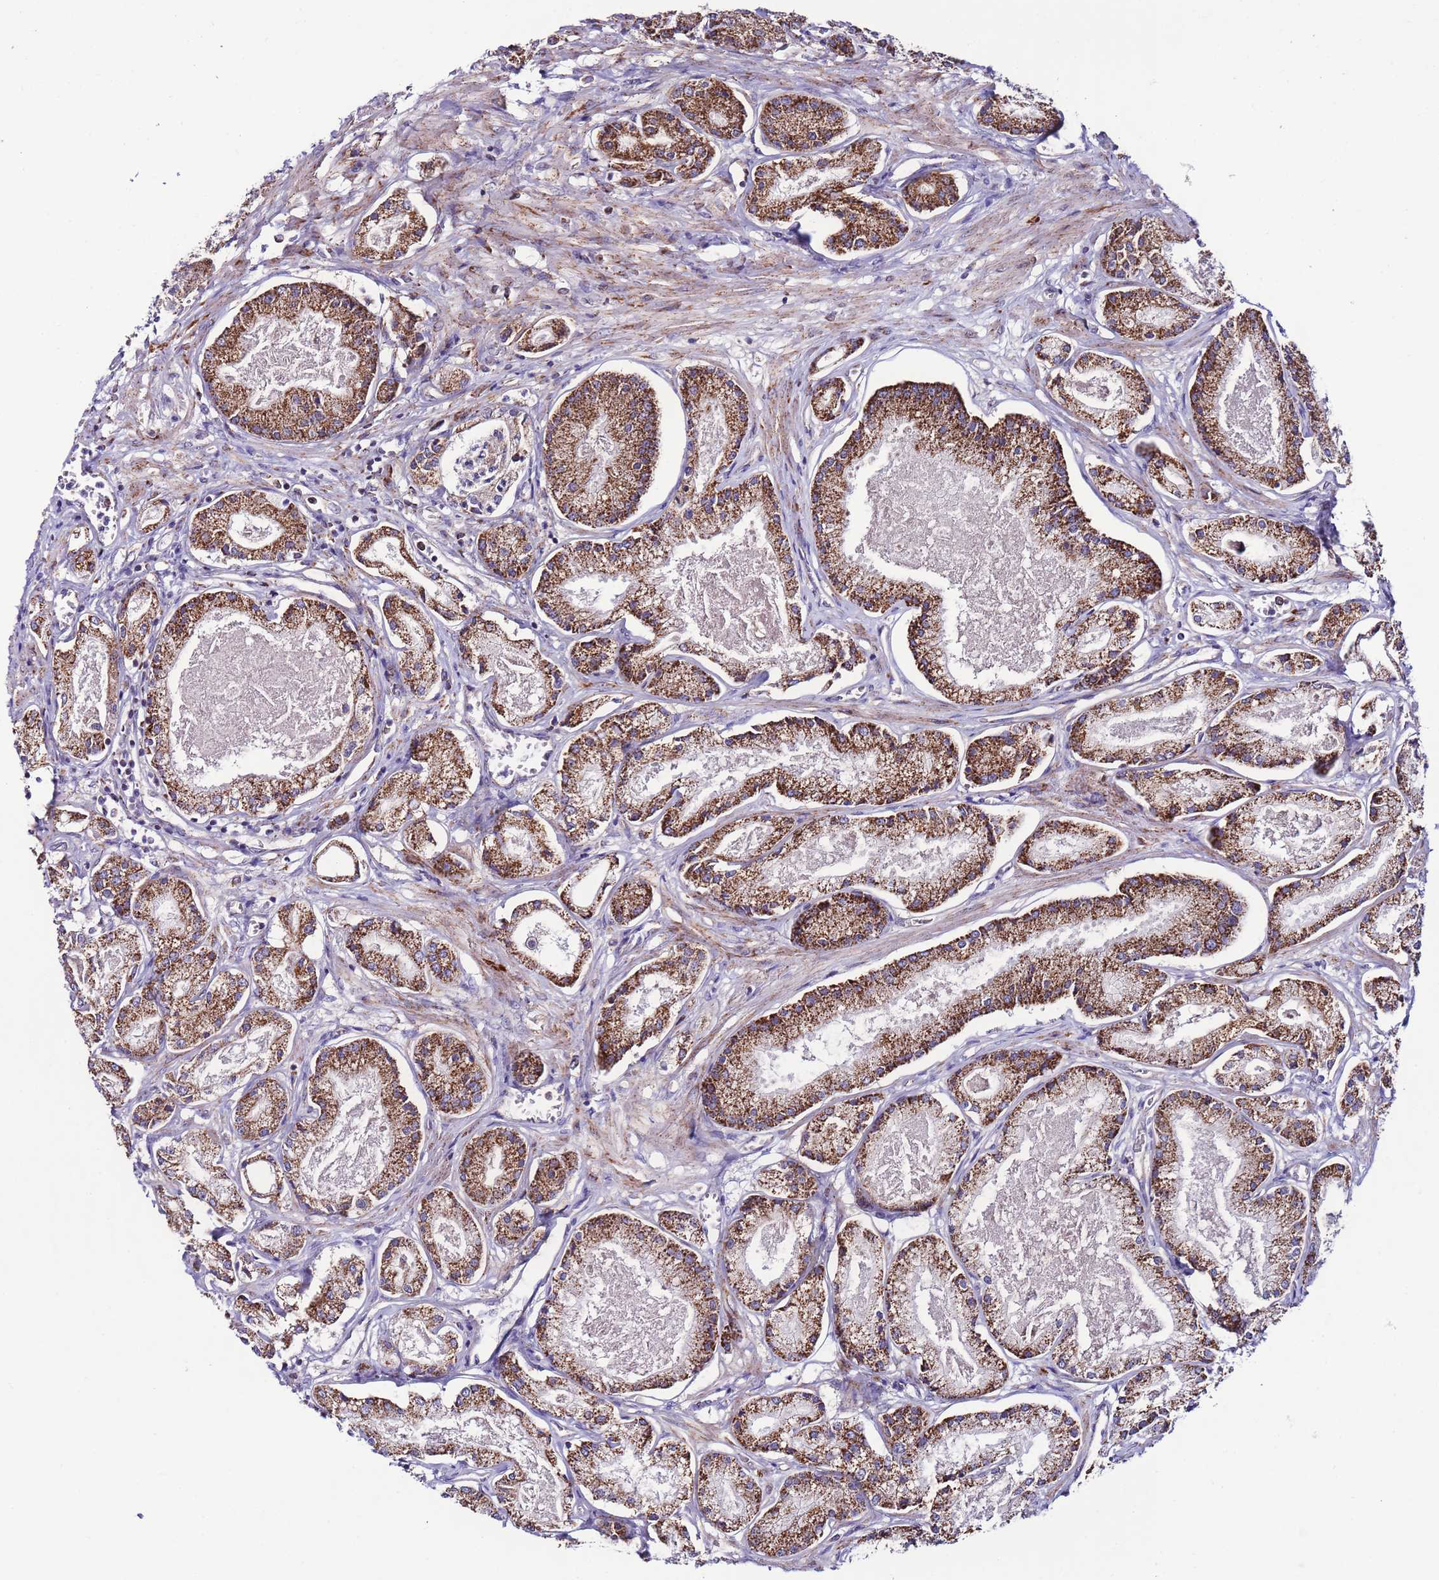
{"staining": {"intensity": "moderate", "quantity": ">75%", "location": "cytoplasmic/membranous"}, "tissue": "prostate cancer", "cell_type": "Tumor cells", "image_type": "cancer", "snomed": [{"axis": "morphology", "description": "Adenocarcinoma, NOS"}, {"axis": "topography", "description": "Prostate and seminal vesicle, NOS"}], "caption": "Immunohistochemical staining of human prostate adenocarcinoma displays medium levels of moderate cytoplasmic/membranous protein expression in approximately >75% of tumor cells.", "gene": "UEVLD", "patient": {"sex": "male", "age": 76}}